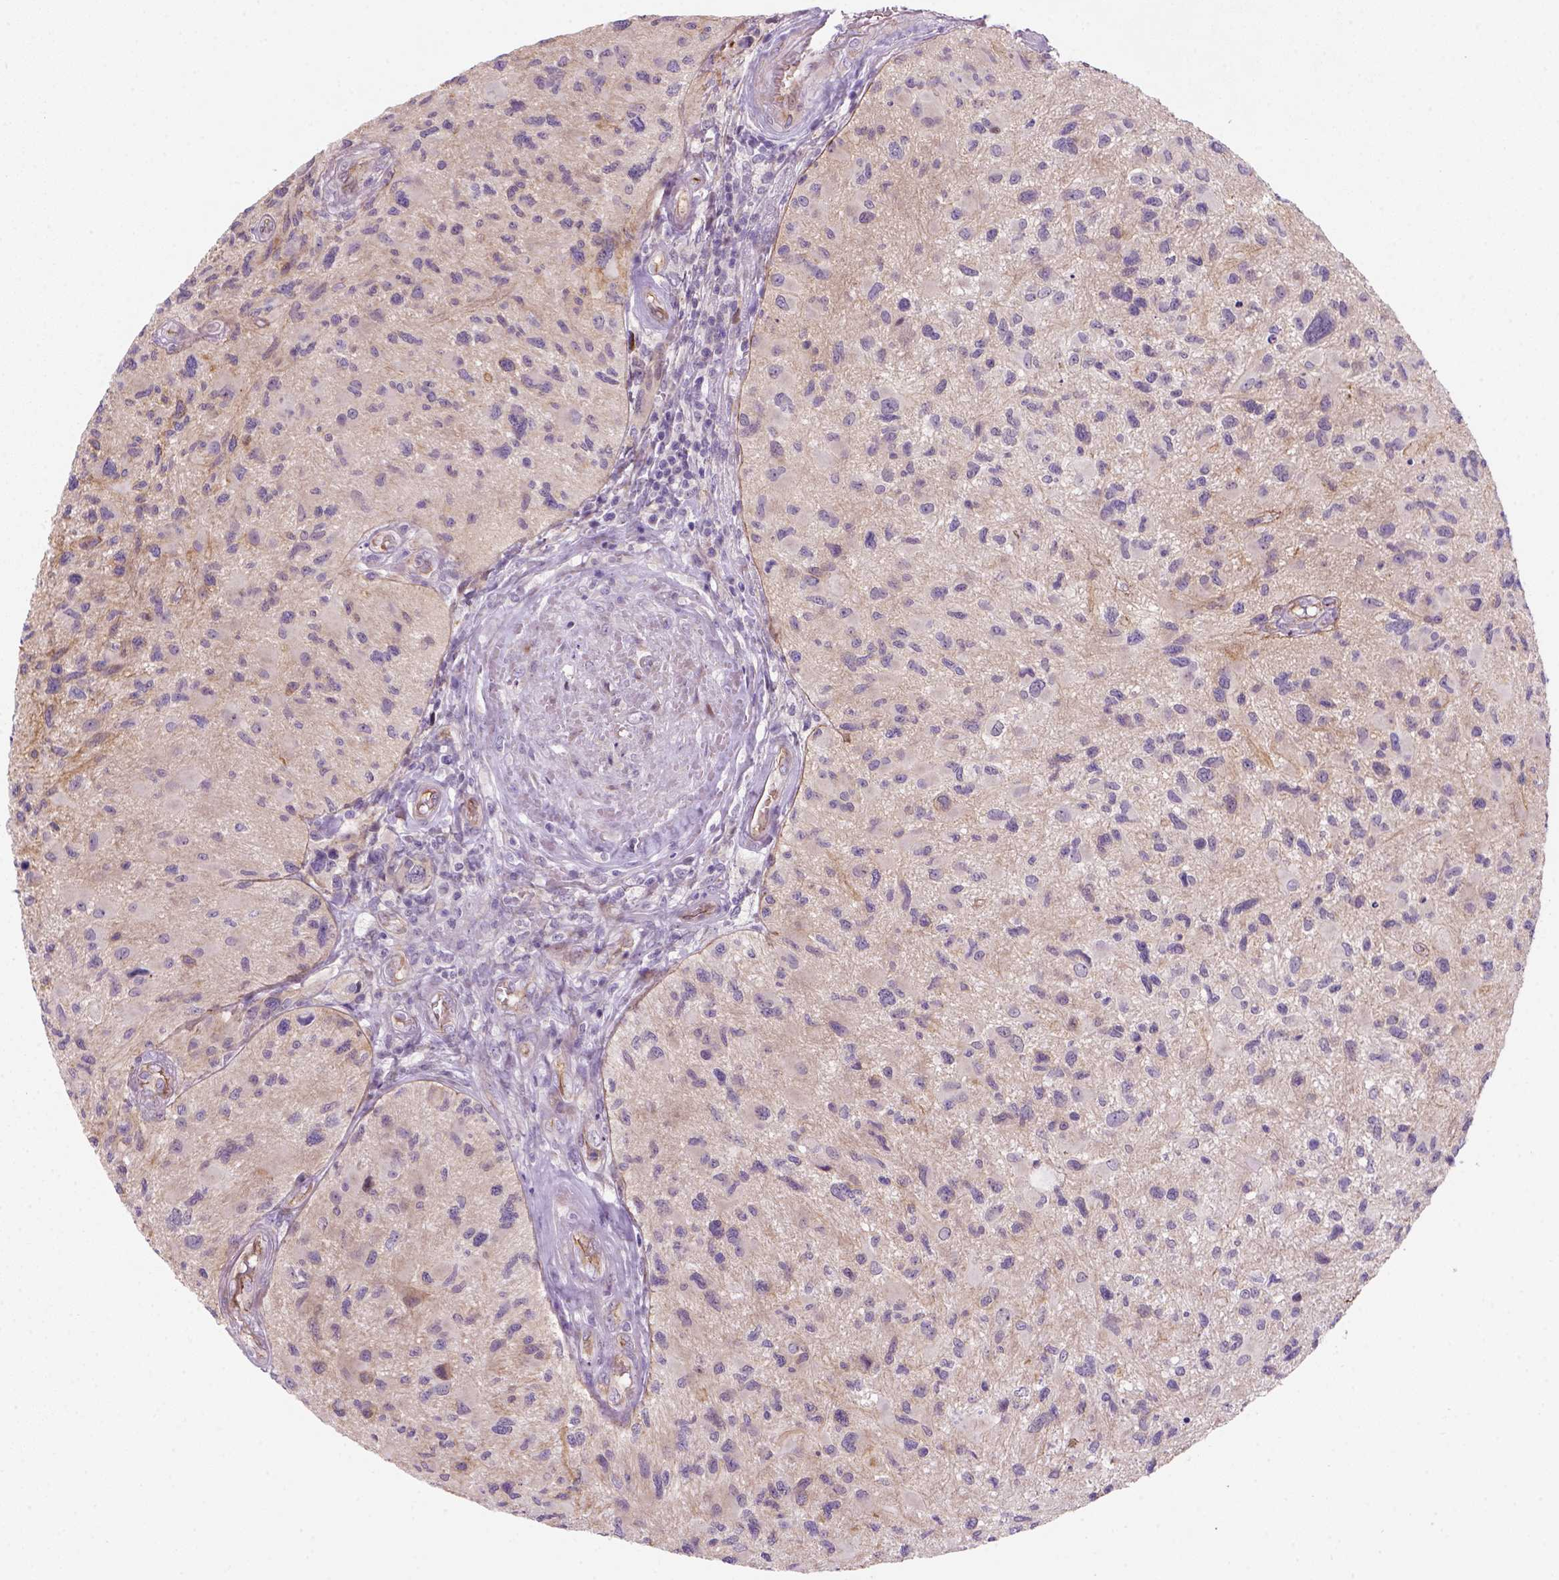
{"staining": {"intensity": "negative", "quantity": "none", "location": "none"}, "tissue": "glioma", "cell_type": "Tumor cells", "image_type": "cancer", "snomed": [{"axis": "morphology", "description": "Glioma, malignant, NOS"}, {"axis": "morphology", "description": "Glioma, malignant, High grade"}, {"axis": "topography", "description": "Brain"}], "caption": "A high-resolution micrograph shows IHC staining of malignant glioma, which shows no significant staining in tumor cells.", "gene": "VSTM5", "patient": {"sex": "female", "age": 71}}